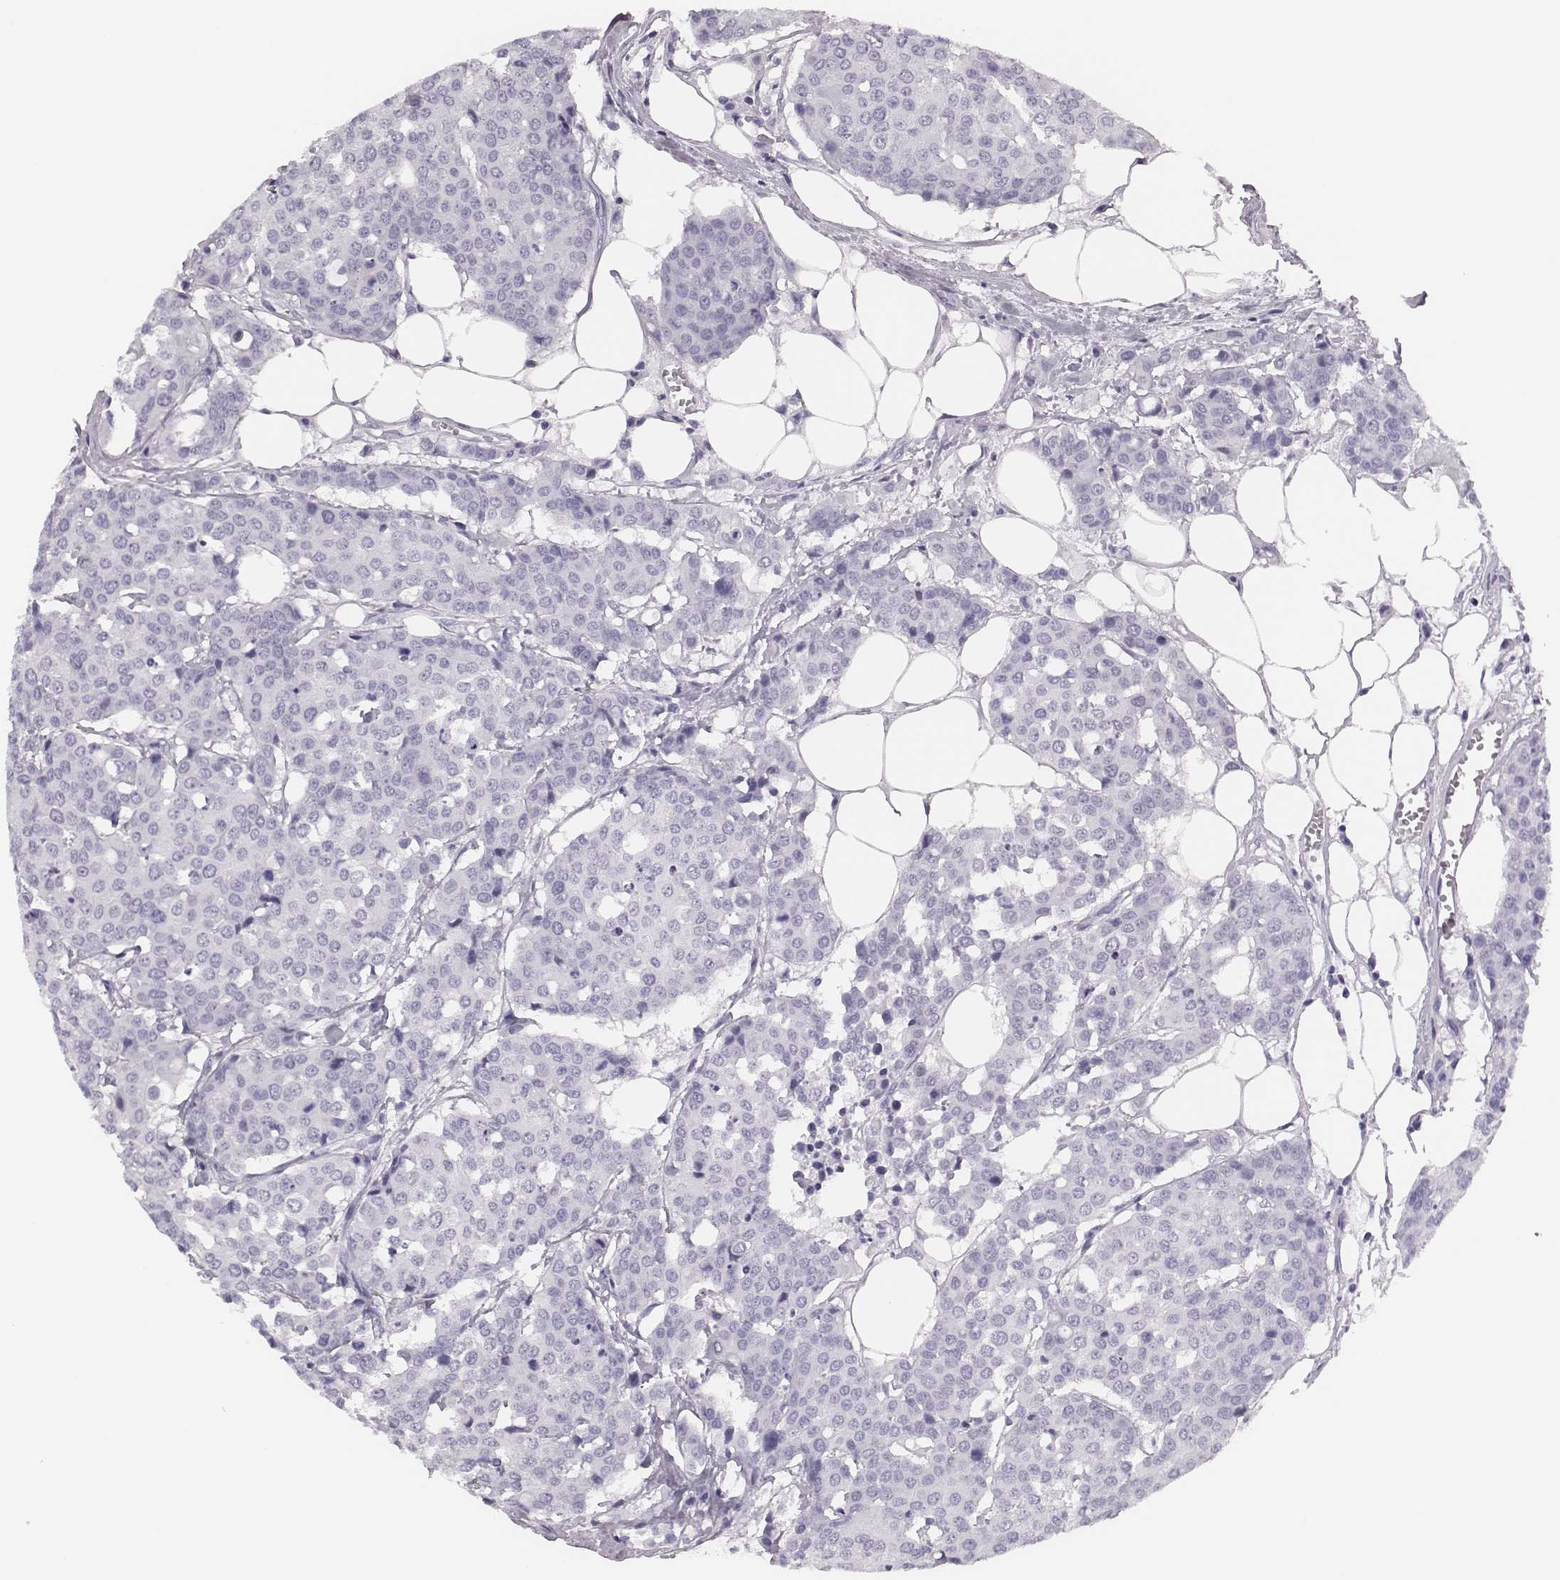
{"staining": {"intensity": "negative", "quantity": "none", "location": "none"}, "tissue": "carcinoid", "cell_type": "Tumor cells", "image_type": "cancer", "snomed": [{"axis": "morphology", "description": "Carcinoid, malignant, NOS"}, {"axis": "topography", "description": "Colon"}], "caption": "A histopathology image of carcinoid stained for a protein reveals no brown staining in tumor cells.", "gene": "H1-6", "patient": {"sex": "male", "age": 81}}